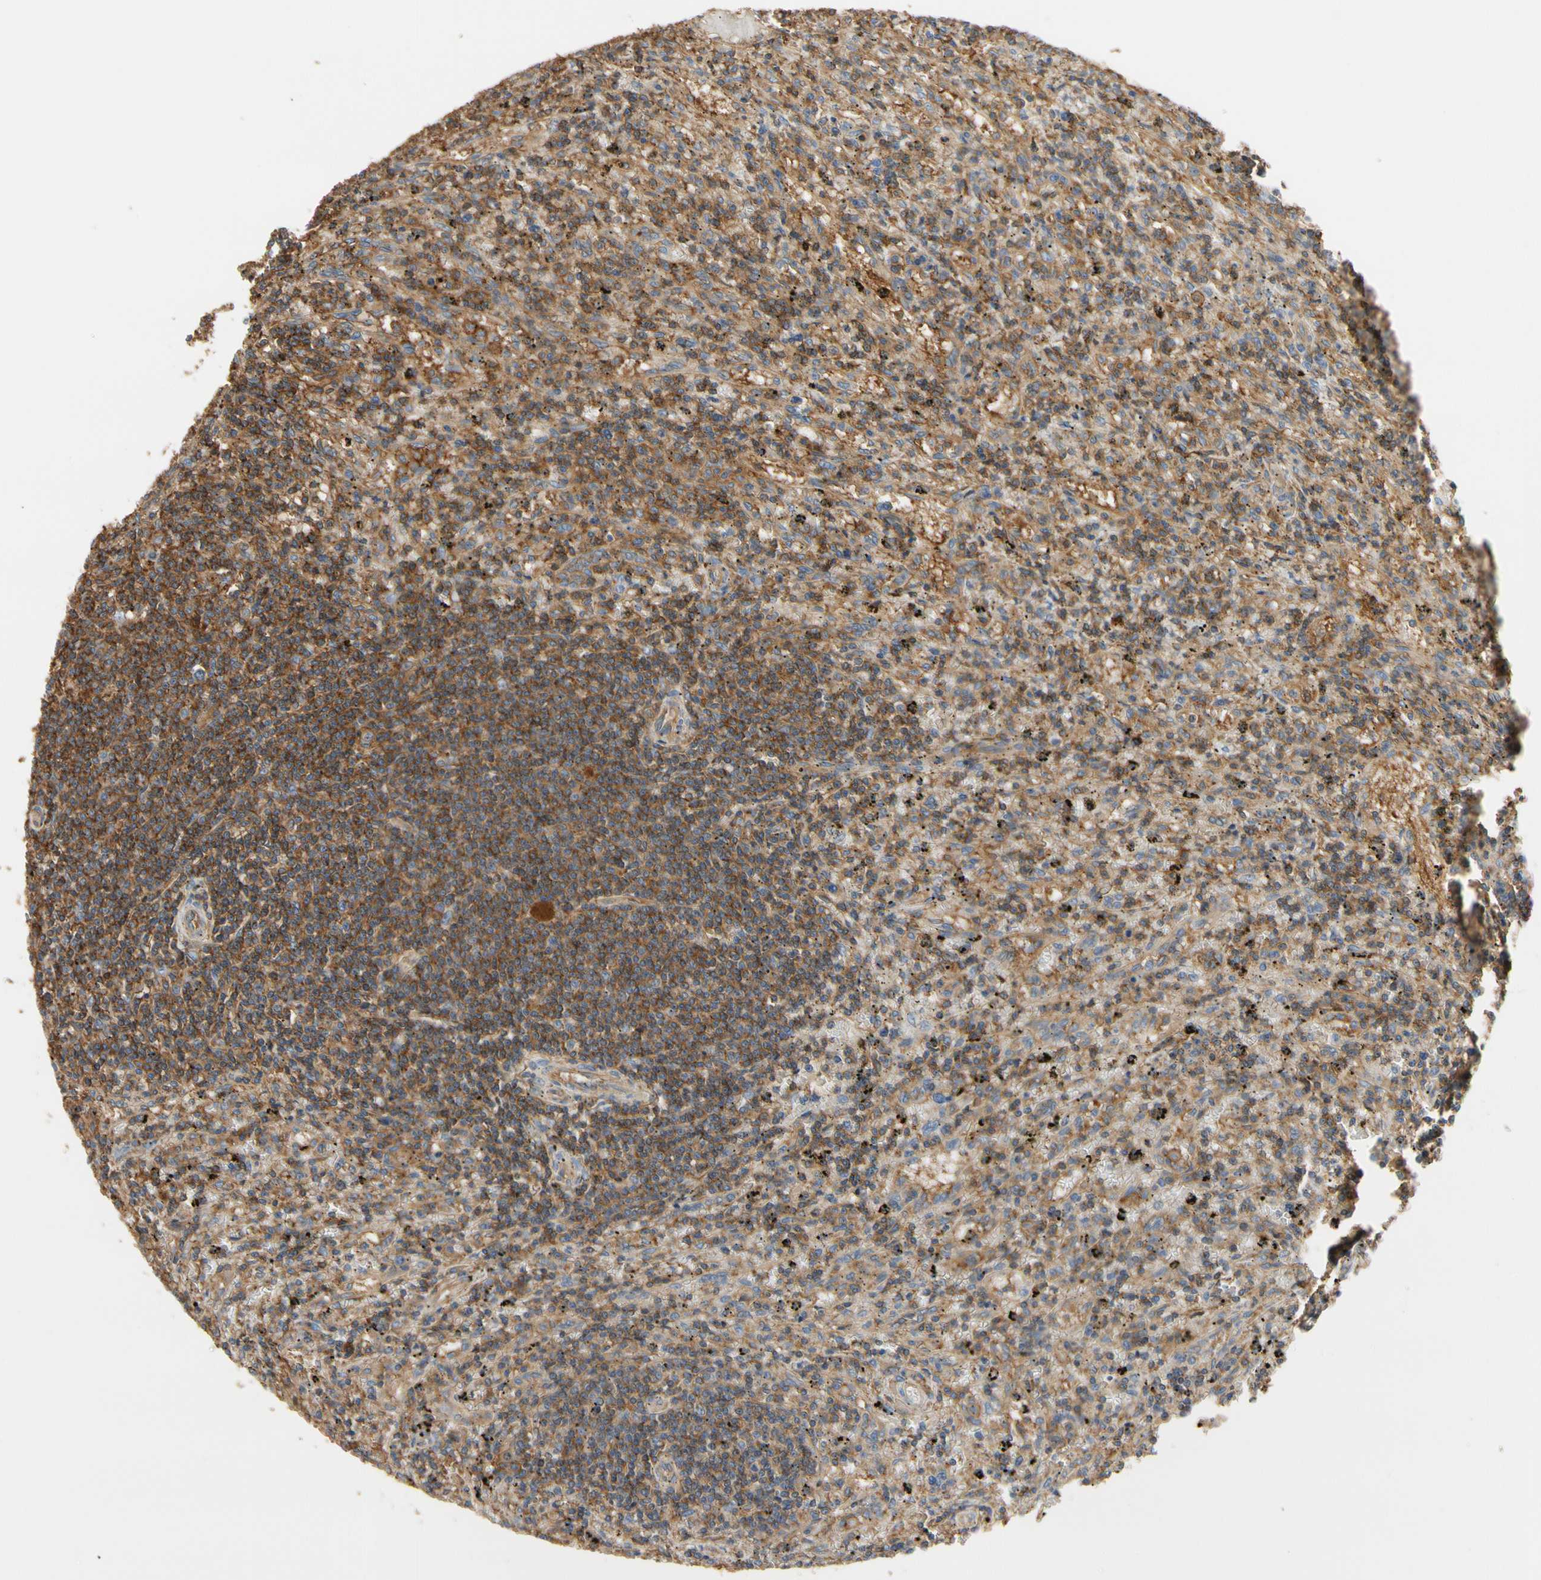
{"staining": {"intensity": "moderate", "quantity": "<25%", "location": "cytoplasmic/membranous"}, "tissue": "lymphoma", "cell_type": "Tumor cells", "image_type": "cancer", "snomed": [{"axis": "morphology", "description": "Malignant lymphoma, non-Hodgkin's type, Low grade"}, {"axis": "topography", "description": "Spleen"}], "caption": "The histopathology image shows staining of lymphoma, revealing moderate cytoplasmic/membranous protein staining (brown color) within tumor cells.", "gene": "IL1RL1", "patient": {"sex": "male", "age": 76}}